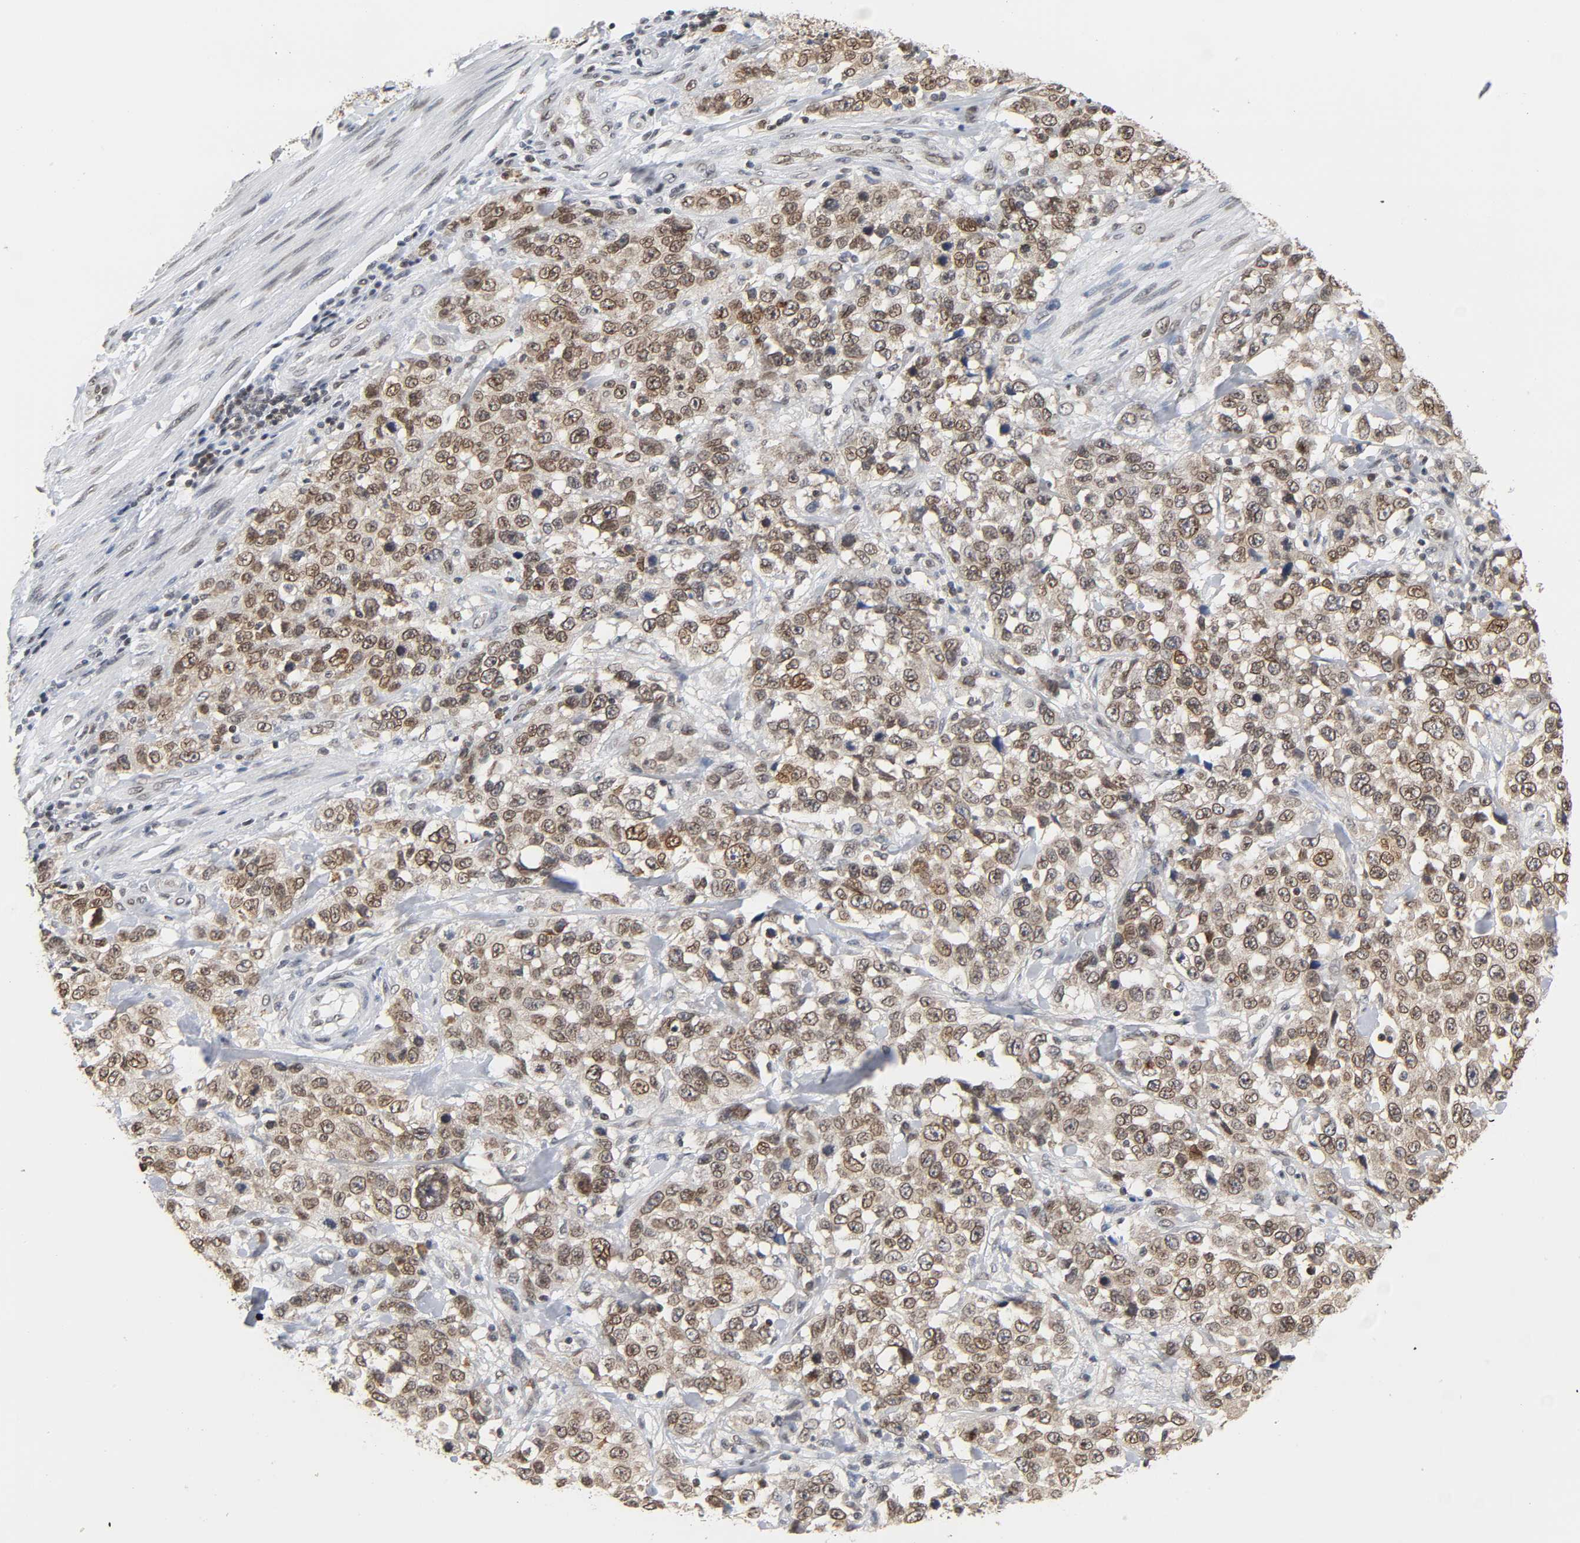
{"staining": {"intensity": "moderate", "quantity": ">75%", "location": "nuclear"}, "tissue": "stomach cancer", "cell_type": "Tumor cells", "image_type": "cancer", "snomed": [{"axis": "morphology", "description": "Normal tissue, NOS"}, {"axis": "morphology", "description": "Adenocarcinoma, NOS"}, {"axis": "topography", "description": "Stomach"}], "caption": "Moderate nuclear expression is identified in approximately >75% of tumor cells in adenocarcinoma (stomach).", "gene": "SUMO1", "patient": {"sex": "male", "age": 48}}